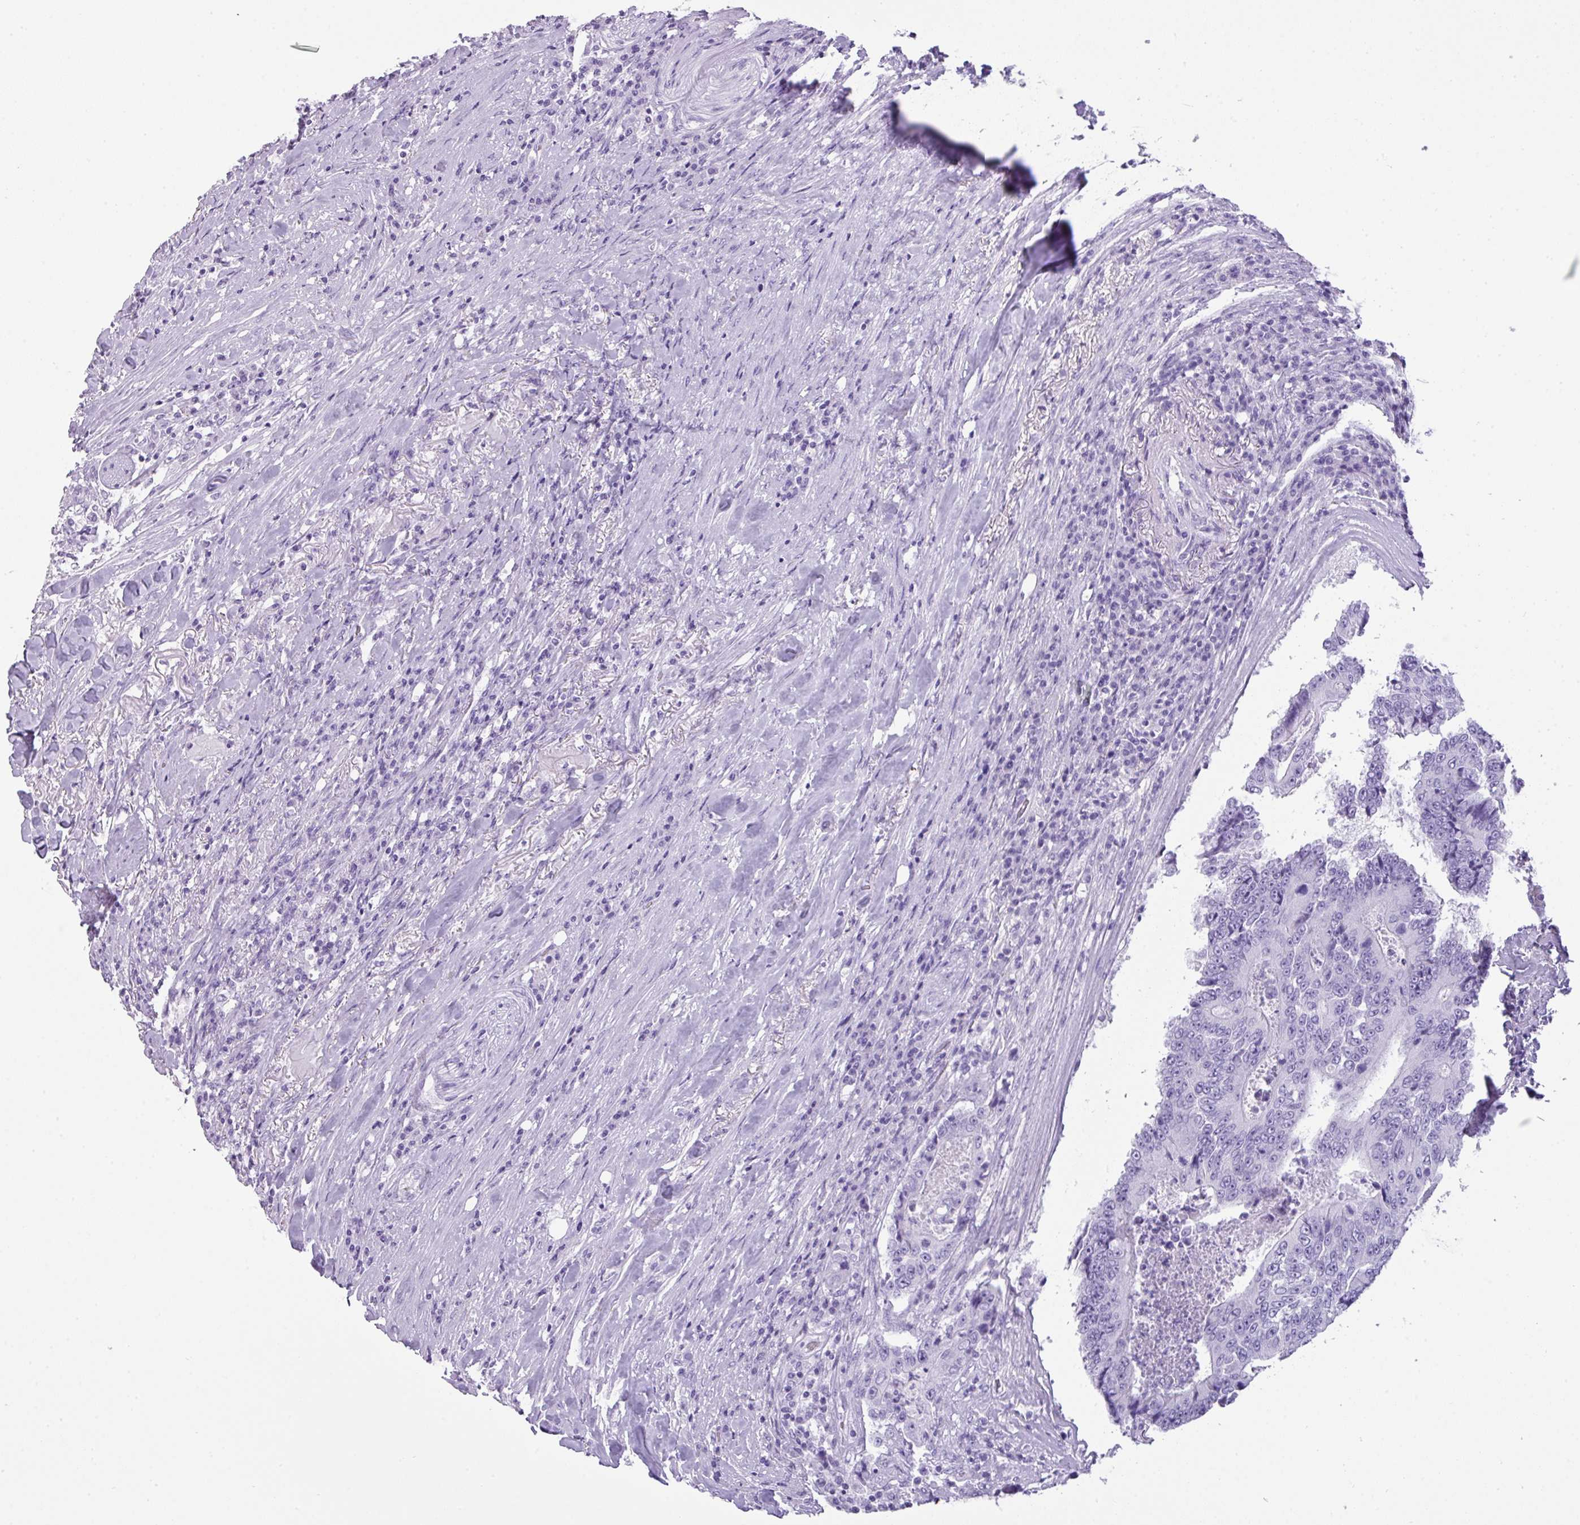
{"staining": {"intensity": "negative", "quantity": "none", "location": "none"}, "tissue": "colorectal cancer", "cell_type": "Tumor cells", "image_type": "cancer", "snomed": [{"axis": "morphology", "description": "Adenocarcinoma, NOS"}, {"axis": "topography", "description": "Colon"}], "caption": "Immunohistochemical staining of human colorectal adenocarcinoma exhibits no significant expression in tumor cells. (DAB immunohistochemistry (IHC), high magnification).", "gene": "TNP1", "patient": {"sex": "male", "age": 83}}